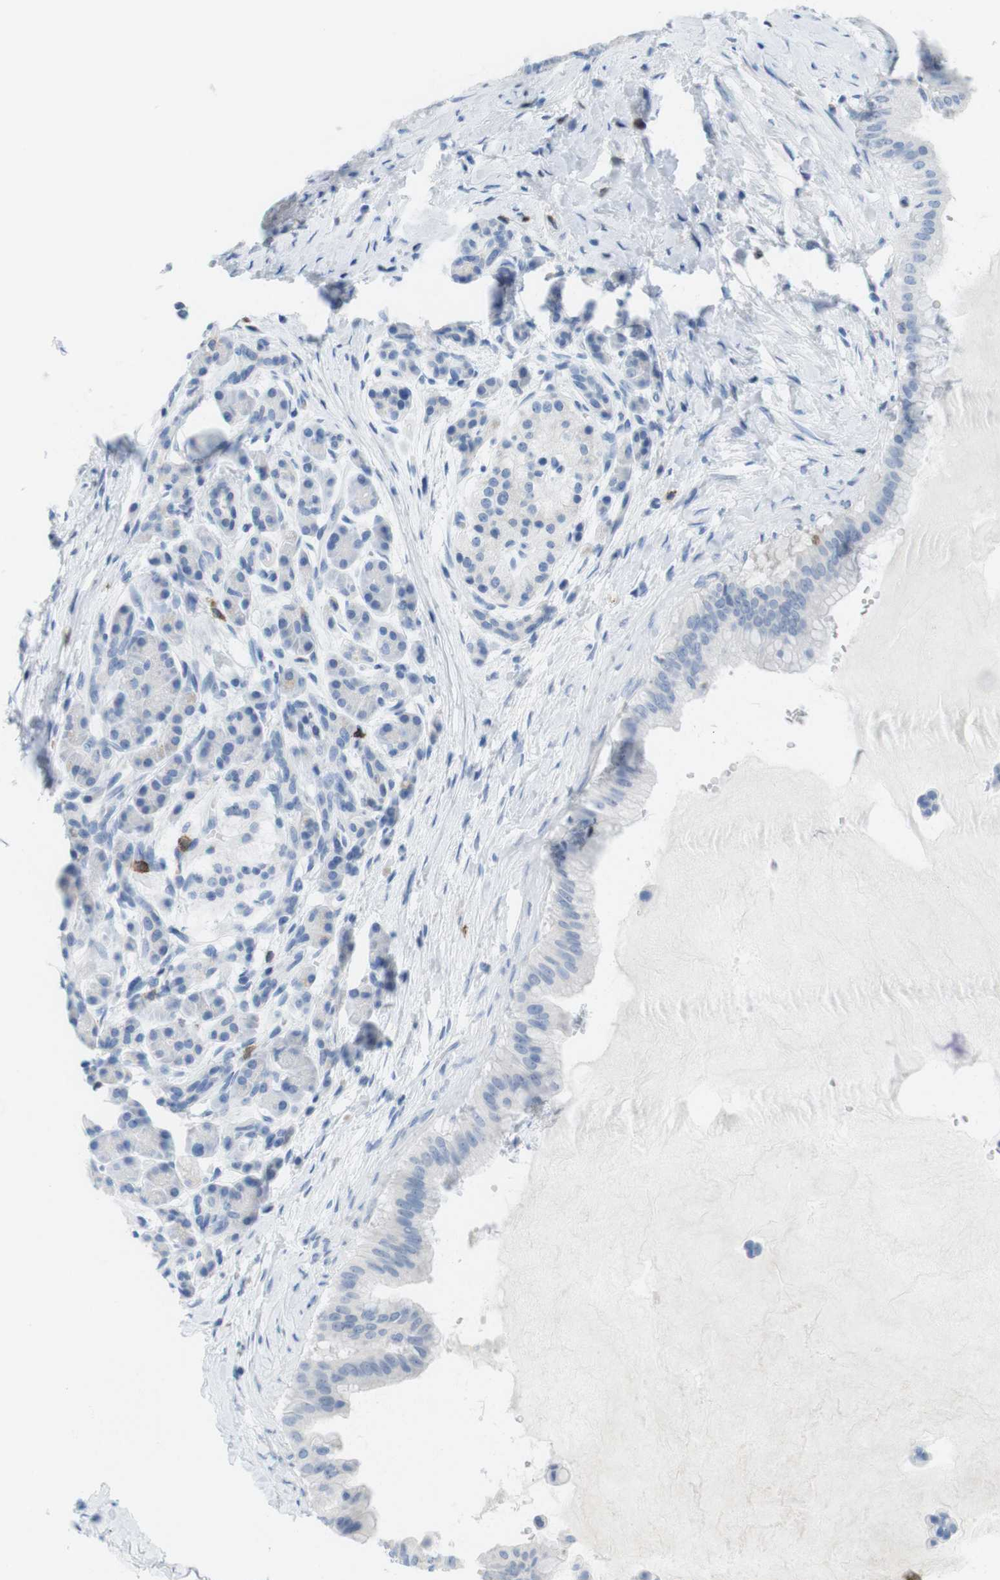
{"staining": {"intensity": "negative", "quantity": "none", "location": "none"}, "tissue": "pancreatic cancer", "cell_type": "Tumor cells", "image_type": "cancer", "snomed": [{"axis": "morphology", "description": "Adenocarcinoma, NOS"}, {"axis": "topography", "description": "Pancreas"}], "caption": "The histopathology image exhibits no staining of tumor cells in pancreatic cancer (adenocarcinoma).", "gene": "CD5", "patient": {"sex": "male", "age": 55}}